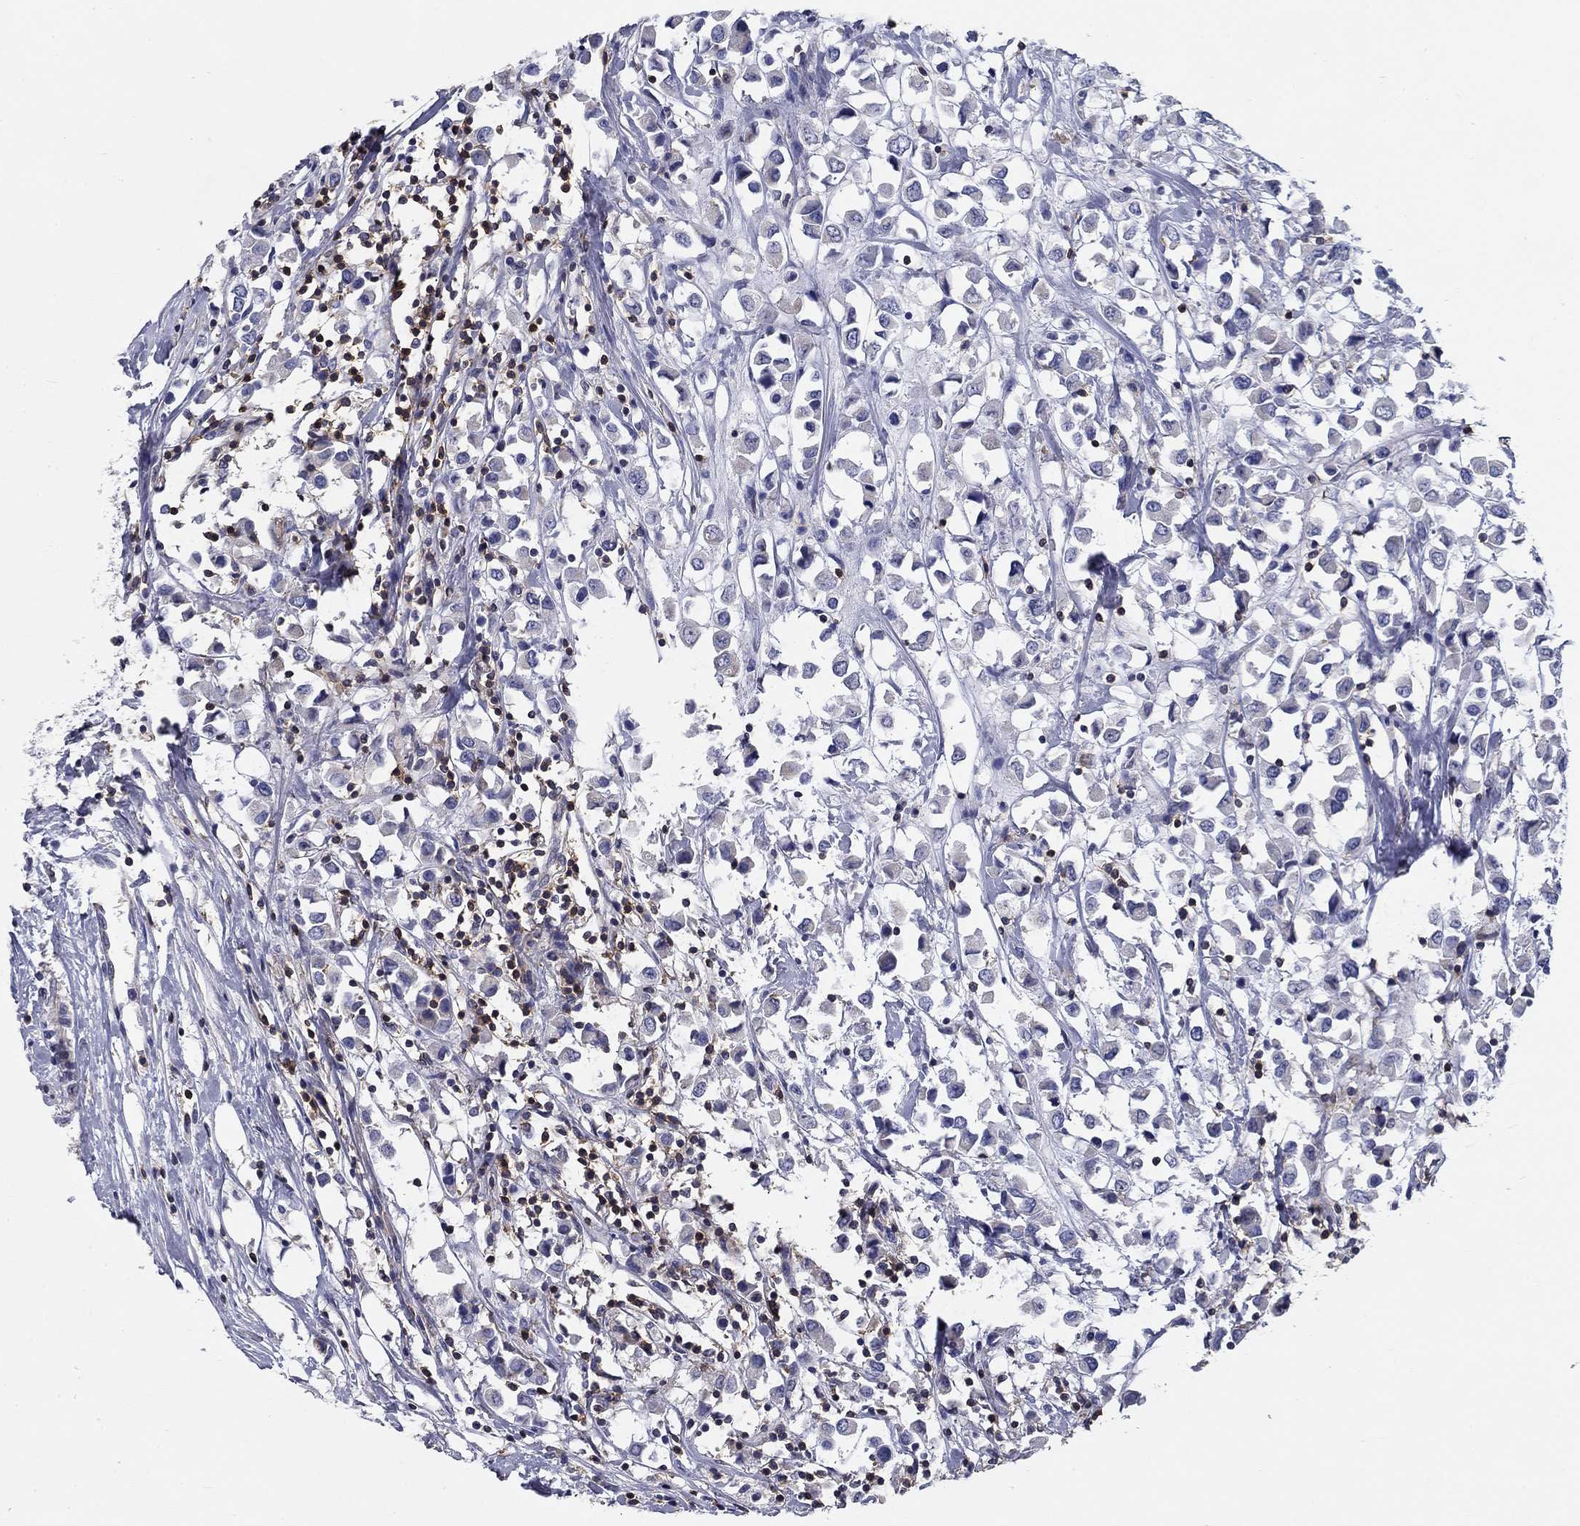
{"staining": {"intensity": "negative", "quantity": "none", "location": "none"}, "tissue": "breast cancer", "cell_type": "Tumor cells", "image_type": "cancer", "snomed": [{"axis": "morphology", "description": "Duct carcinoma"}, {"axis": "topography", "description": "Breast"}], "caption": "Breast cancer was stained to show a protein in brown. There is no significant expression in tumor cells.", "gene": "SIT1", "patient": {"sex": "female", "age": 61}}